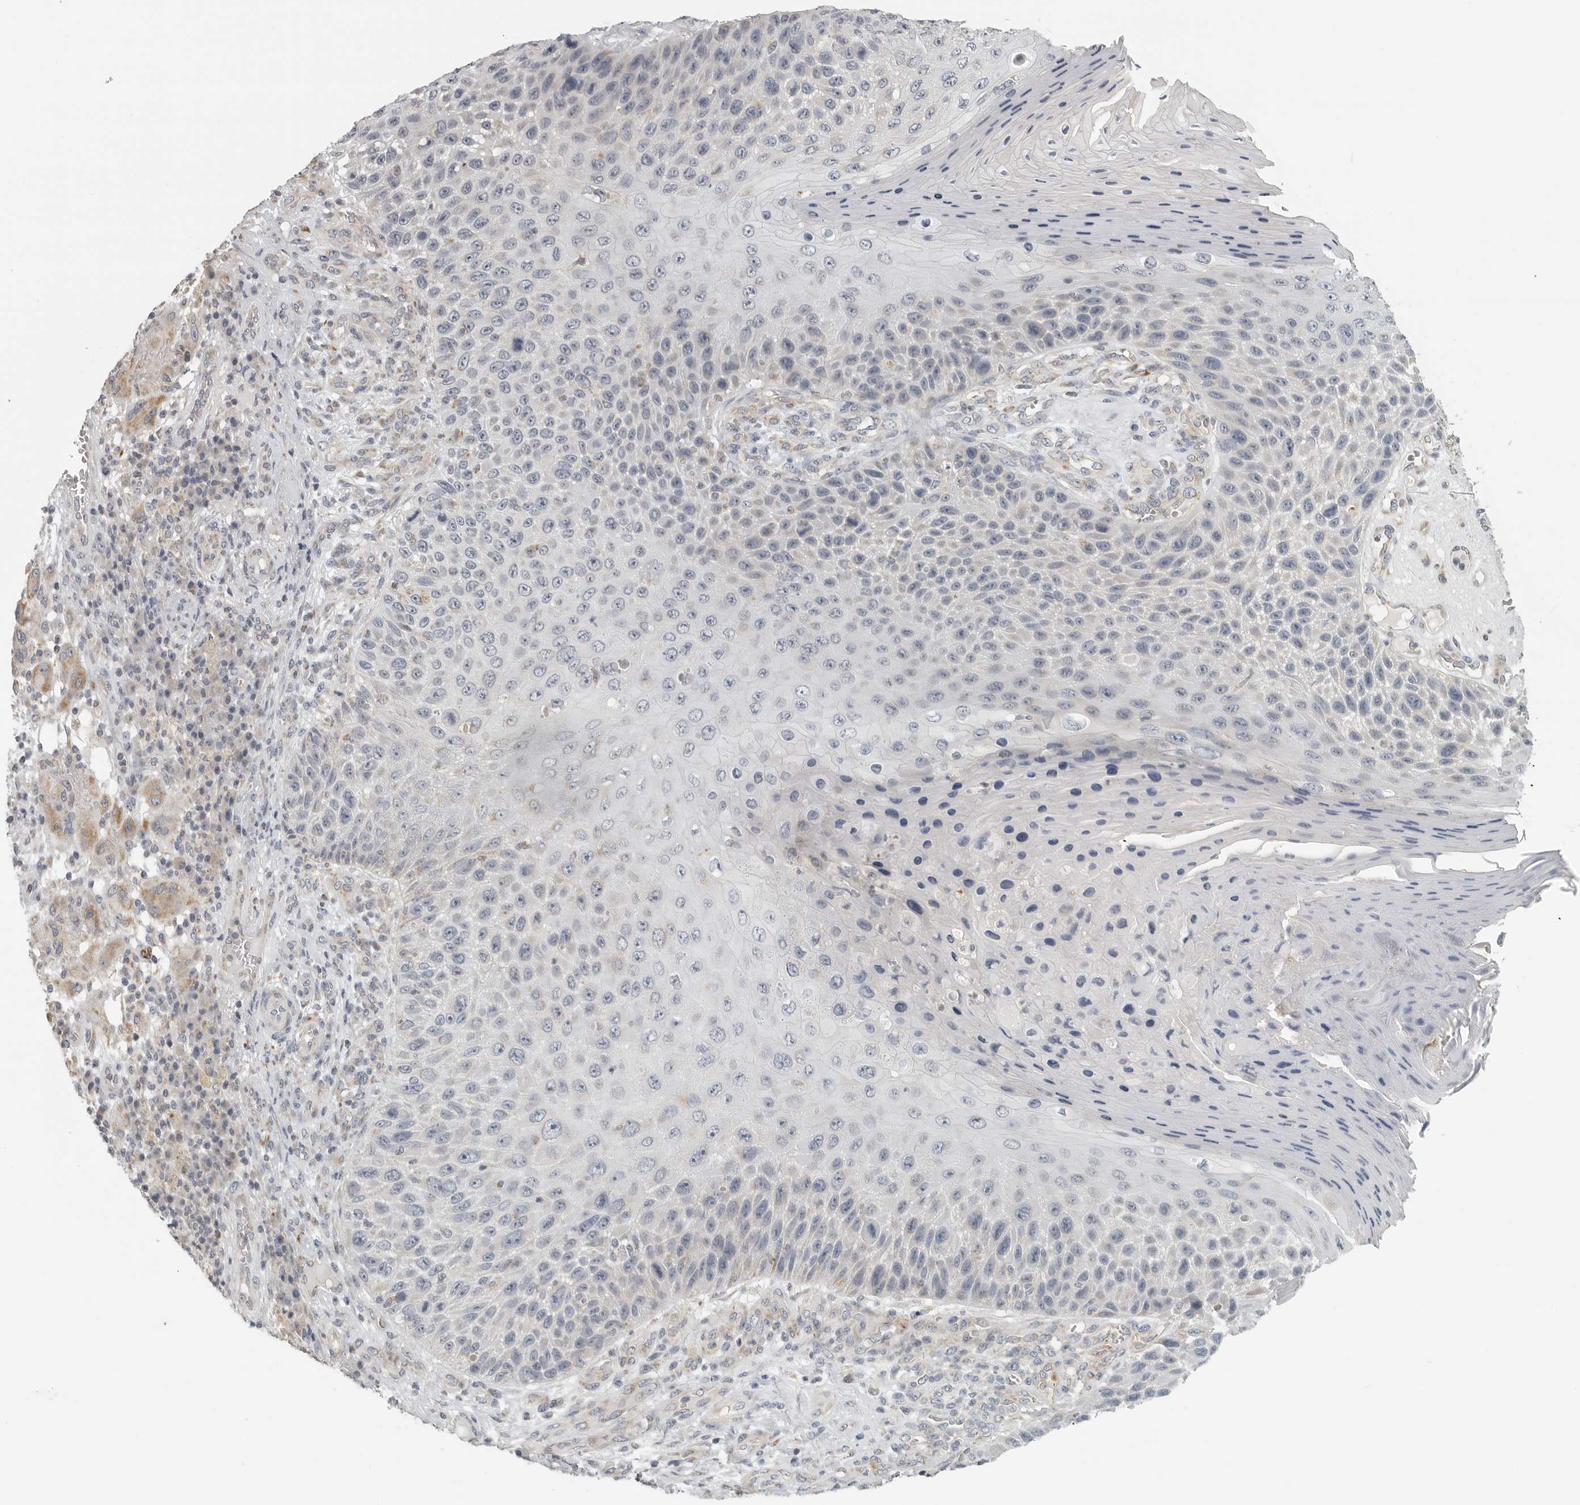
{"staining": {"intensity": "negative", "quantity": "none", "location": "none"}, "tissue": "skin cancer", "cell_type": "Tumor cells", "image_type": "cancer", "snomed": [{"axis": "morphology", "description": "Squamous cell carcinoma, NOS"}, {"axis": "topography", "description": "Skin"}], "caption": "DAB (3,3'-diaminobenzidine) immunohistochemical staining of human skin cancer (squamous cell carcinoma) shows no significant expression in tumor cells.", "gene": "RXFP3", "patient": {"sex": "female", "age": 88}}